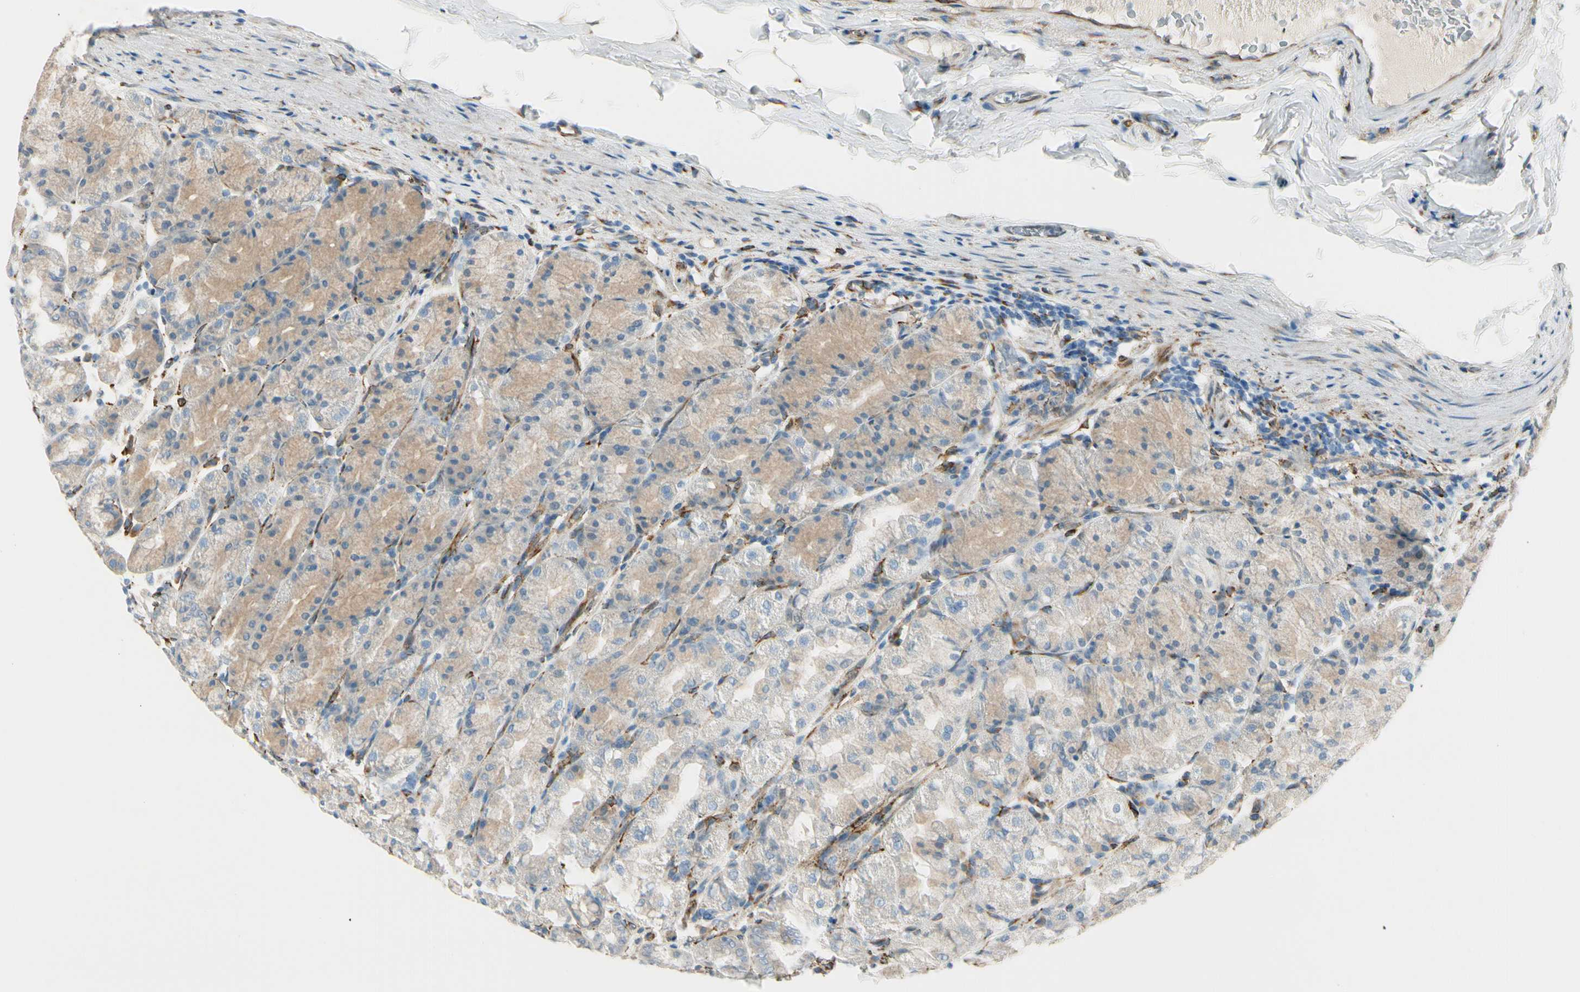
{"staining": {"intensity": "moderate", "quantity": ">75%", "location": "cytoplasmic/membranous"}, "tissue": "stomach", "cell_type": "Glandular cells", "image_type": "normal", "snomed": [{"axis": "morphology", "description": "Normal tissue, NOS"}, {"axis": "topography", "description": "Stomach, upper"}], "caption": "High-power microscopy captured an immunohistochemistry histopathology image of normal stomach, revealing moderate cytoplasmic/membranous staining in approximately >75% of glandular cells.", "gene": "FKBP7", "patient": {"sex": "male", "age": 68}}